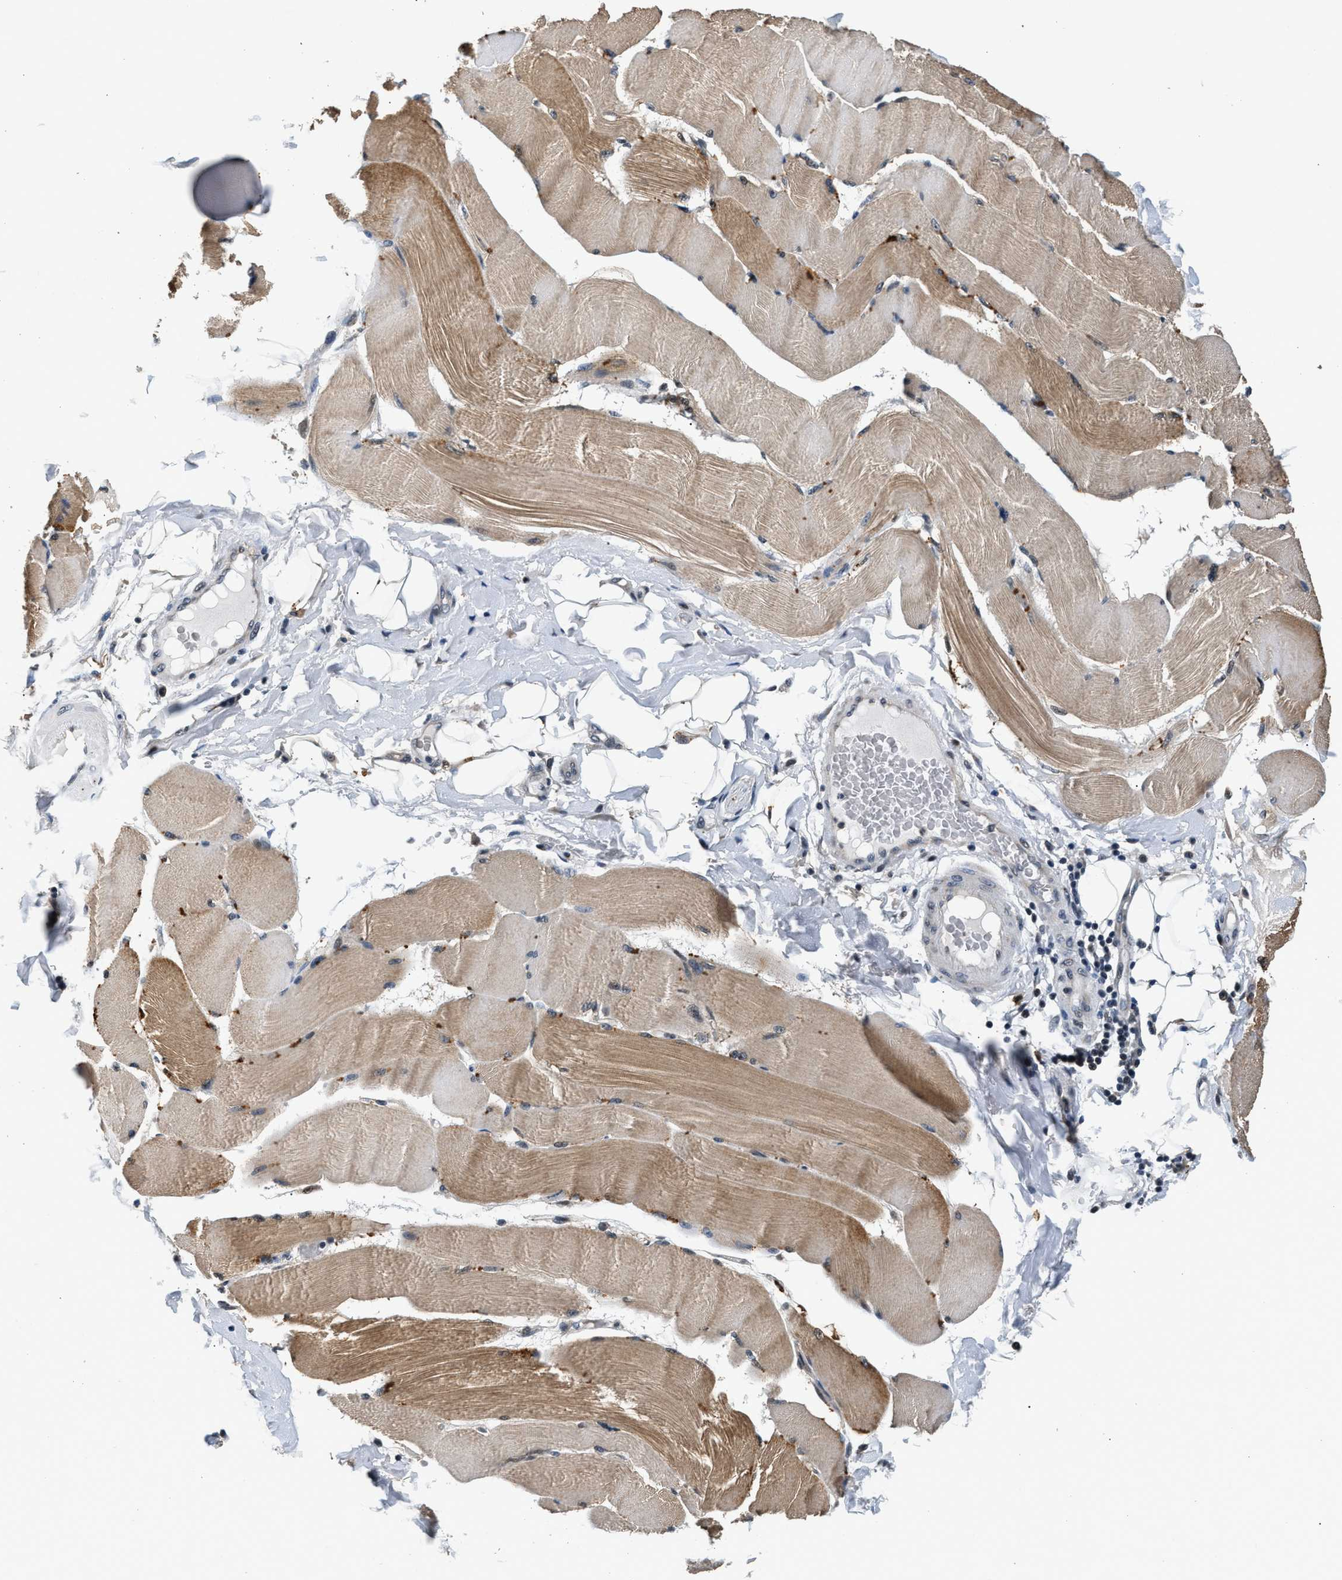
{"staining": {"intensity": "moderate", "quantity": ">75%", "location": "cytoplasmic/membranous"}, "tissue": "skeletal muscle", "cell_type": "Myocytes", "image_type": "normal", "snomed": [{"axis": "morphology", "description": "Normal tissue, NOS"}, {"axis": "topography", "description": "Skin"}, {"axis": "topography", "description": "Skeletal muscle"}], "caption": "Brown immunohistochemical staining in unremarkable skeletal muscle reveals moderate cytoplasmic/membranous positivity in about >75% of myocytes.", "gene": "RBM33", "patient": {"sex": "male", "age": 83}}